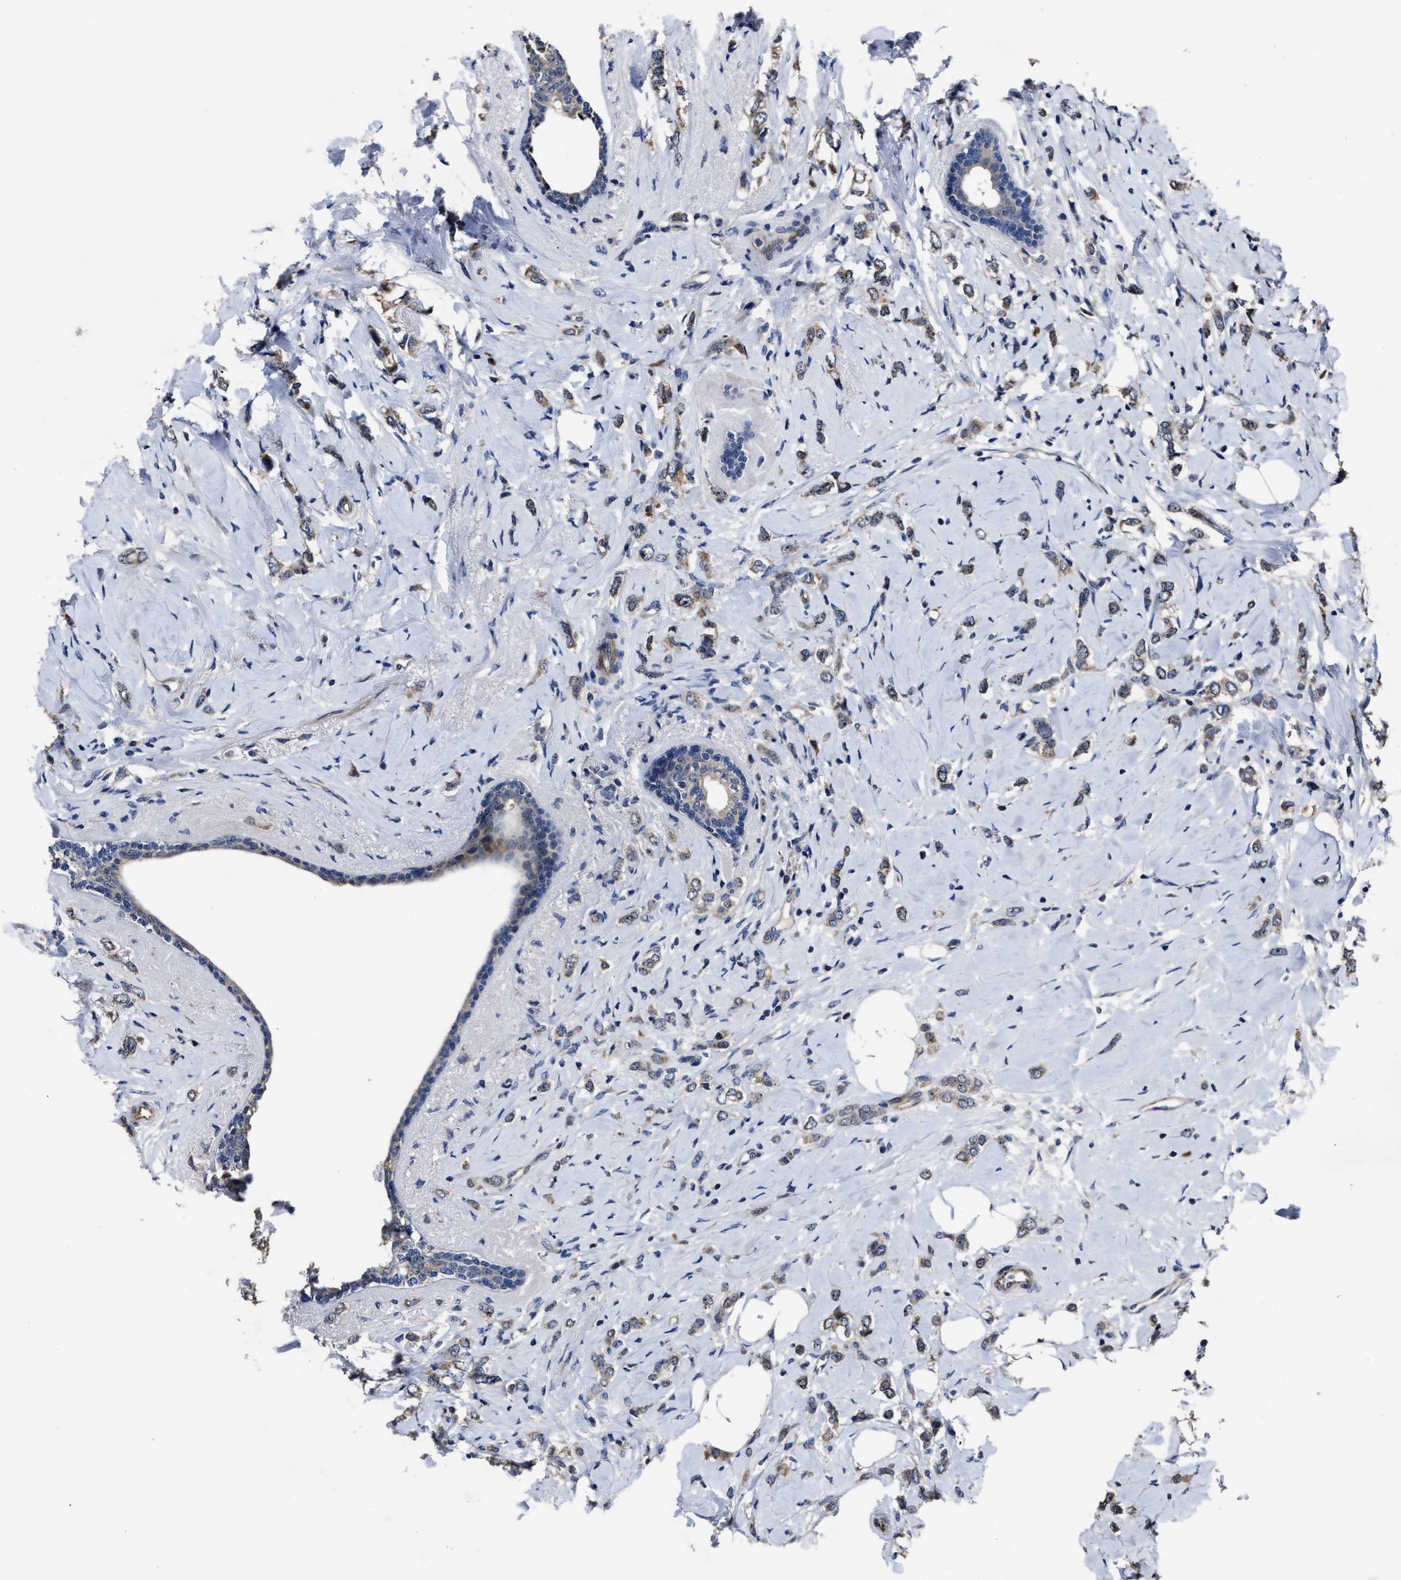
{"staining": {"intensity": "weak", "quantity": ">75%", "location": "cytoplasmic/membranous"}, "tissue": "breast cancer", "cell_type": "Tumor cells", "image_type": "cancer", "snomed": [{"axis": "morphology", "description": "Normal tissue, NOS"}, {"axis": "morphology", "description": "Lobular carcinoma"}, {"axis": "topography", "description": "Breast"}], "caption": "Protein positivity by immunohistochemistry (IHC) reveals weak cytoplasmic/membranous expression in about >75% of tumor cells in breast lobular carcinoma.", "gene": "RSBN1L", "patient": {"sex": "female", "age": 47}}